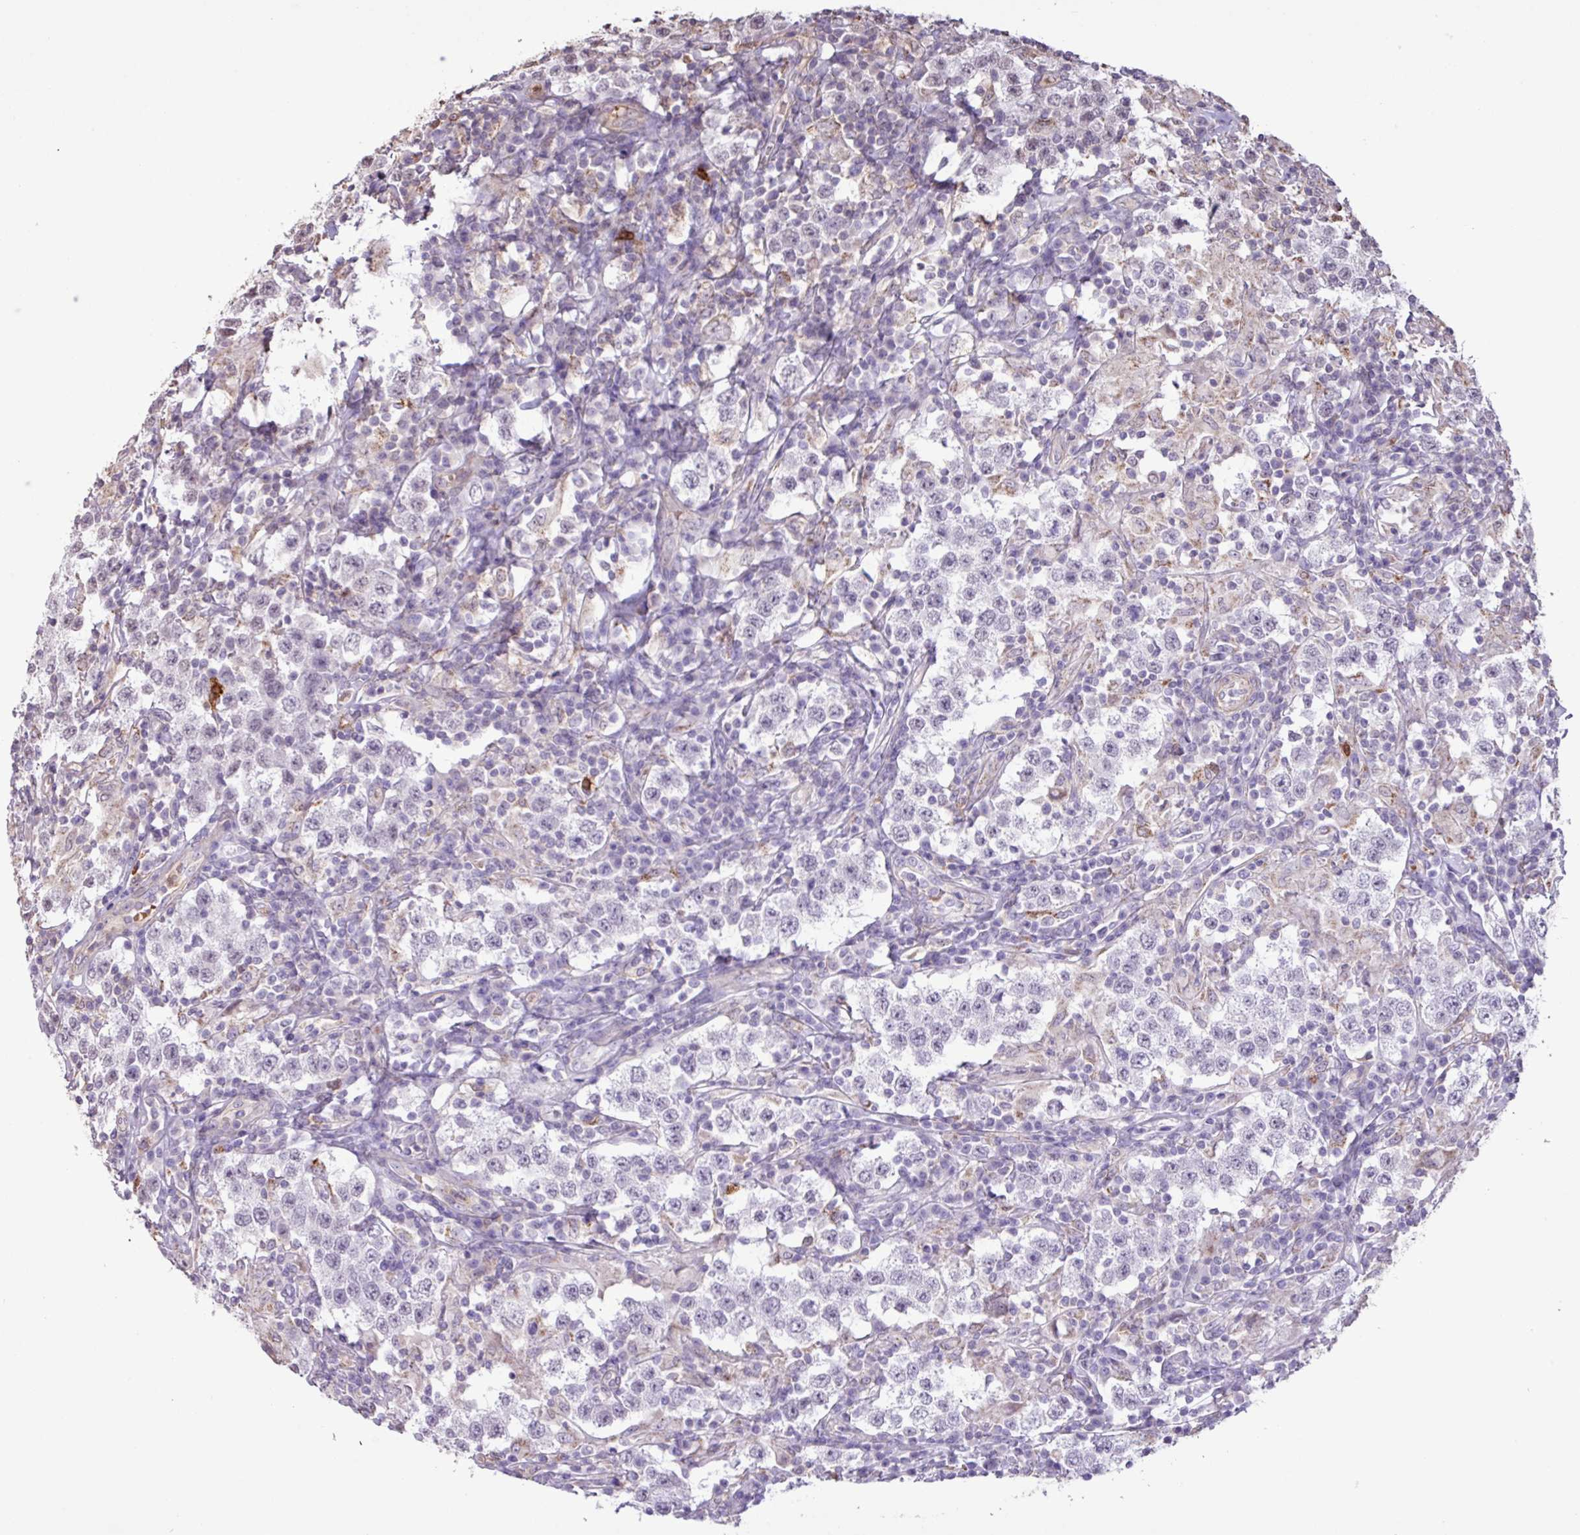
{"staining": {"intensity": "negative", "quantity": "none", "location": "none"}, "tissue": "testis cancer", "cell_type": "Tumor cells", "image_type": "cancer", "snomed": [{"axis": "morphology", "description": "Seminoma, NOS"}, {"axis": "morphology", "description": "Carcinoma, Embryonal, NOS"}, {"axis": "topography", "description": "Testis"}], "caption": "Immunohistochemical staining of human testis embryonal carcinoma exhibits no significant expression in tumor cells. The staining is performed using DAB brown chromogen with nuclei counter-stained in using hematoxylin.", "gene": "CHST11", "patient": {"sex": "male", "age": 41}}